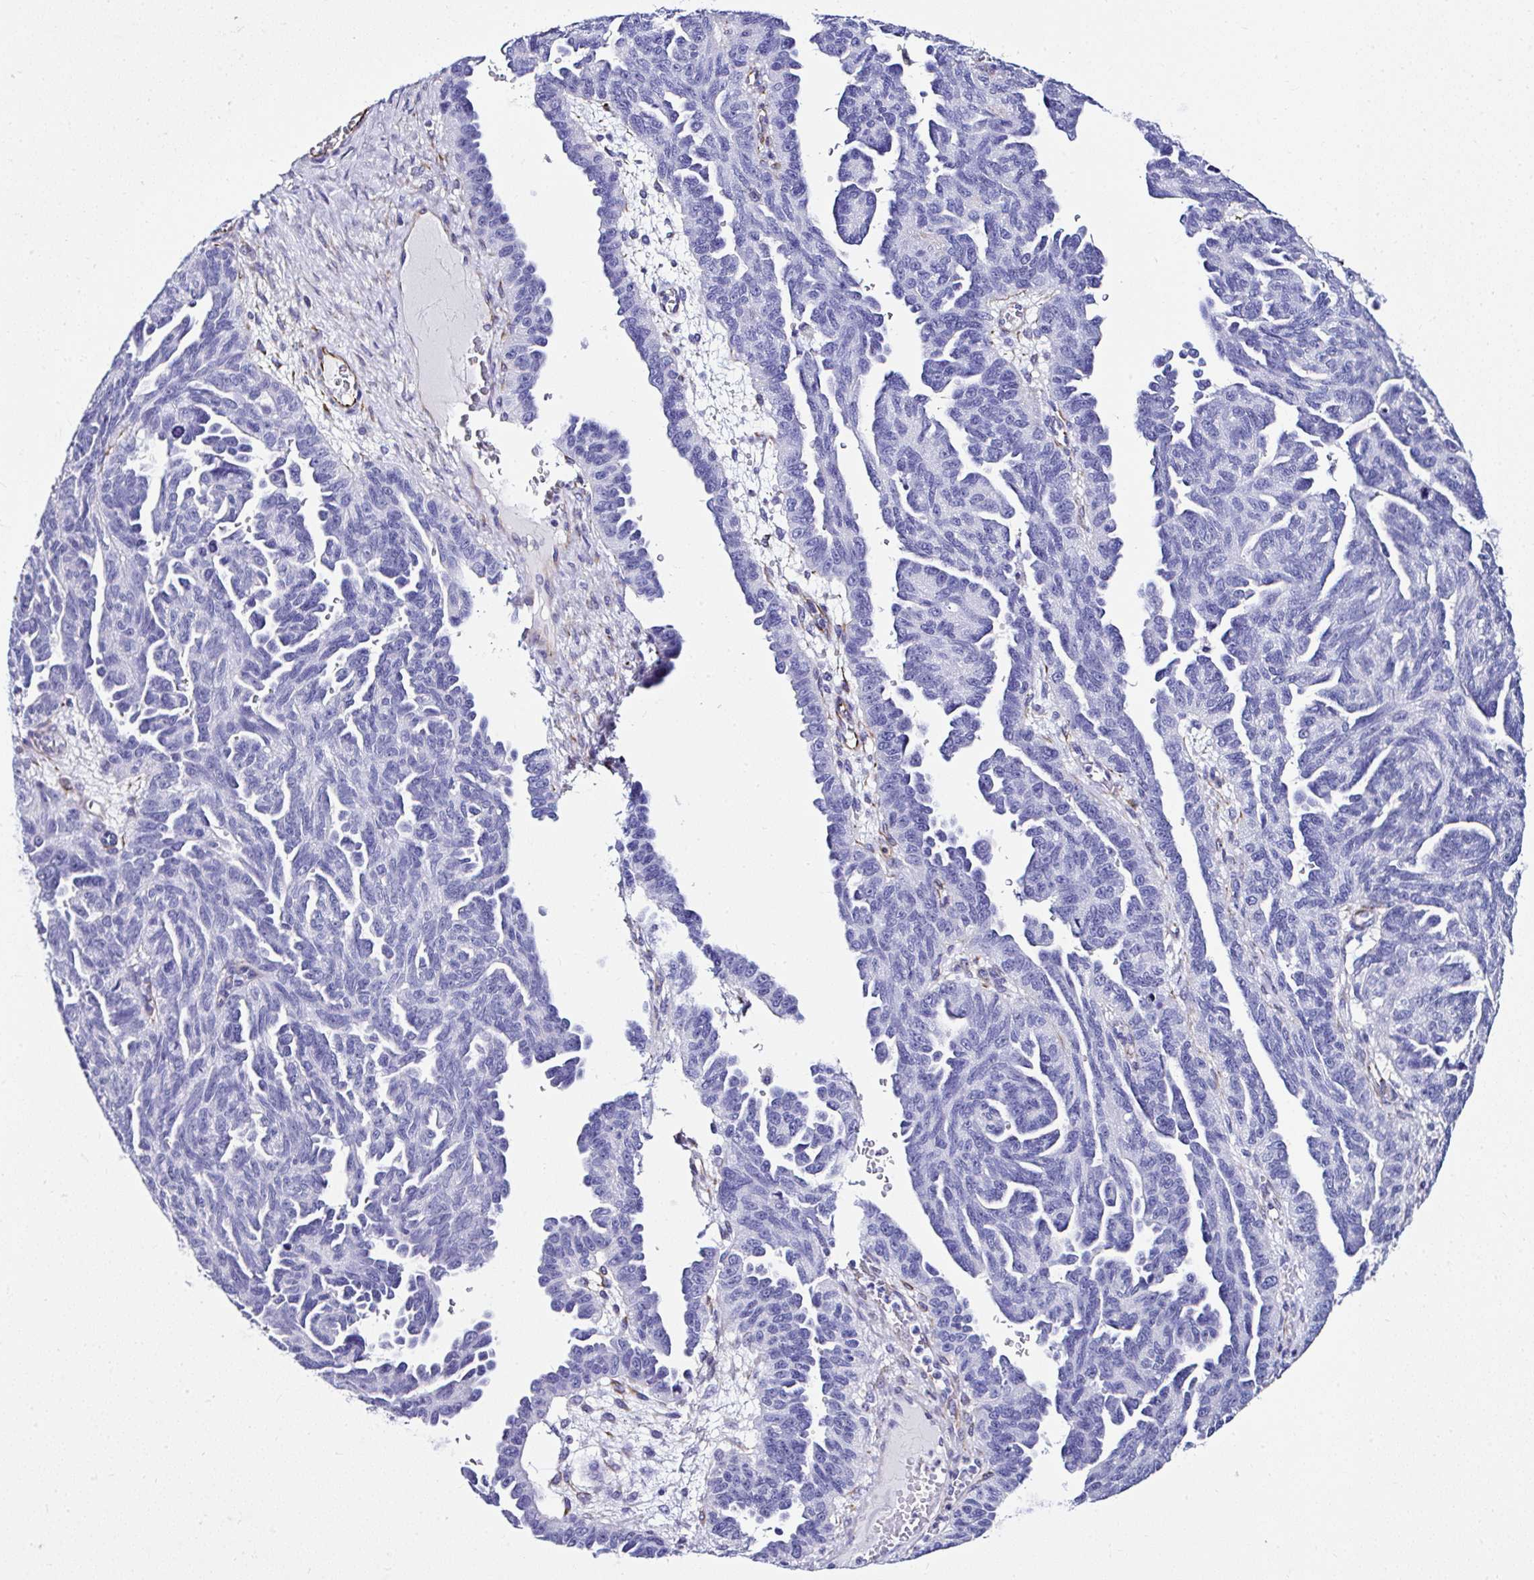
{"staining": {"intensity": "negative", "quantity": "none", "location": "none"}, "tissue": "ovarian cancer", "cell_type": "Tumor cells", "image_type": "cancer", "snomed": [{"axis": "morphology", "description": "Cystadenocarcinoma, serous, NOS"}, {"axis": "topography", "description": "Ovary"}], "caption": "Protein analysis of ovarian serous cystadenocarcinoma demonstrates no significant positivity in tumor cells.", "gene": "DEPDC5", "patient": {"sex": "female", "age": 64}}